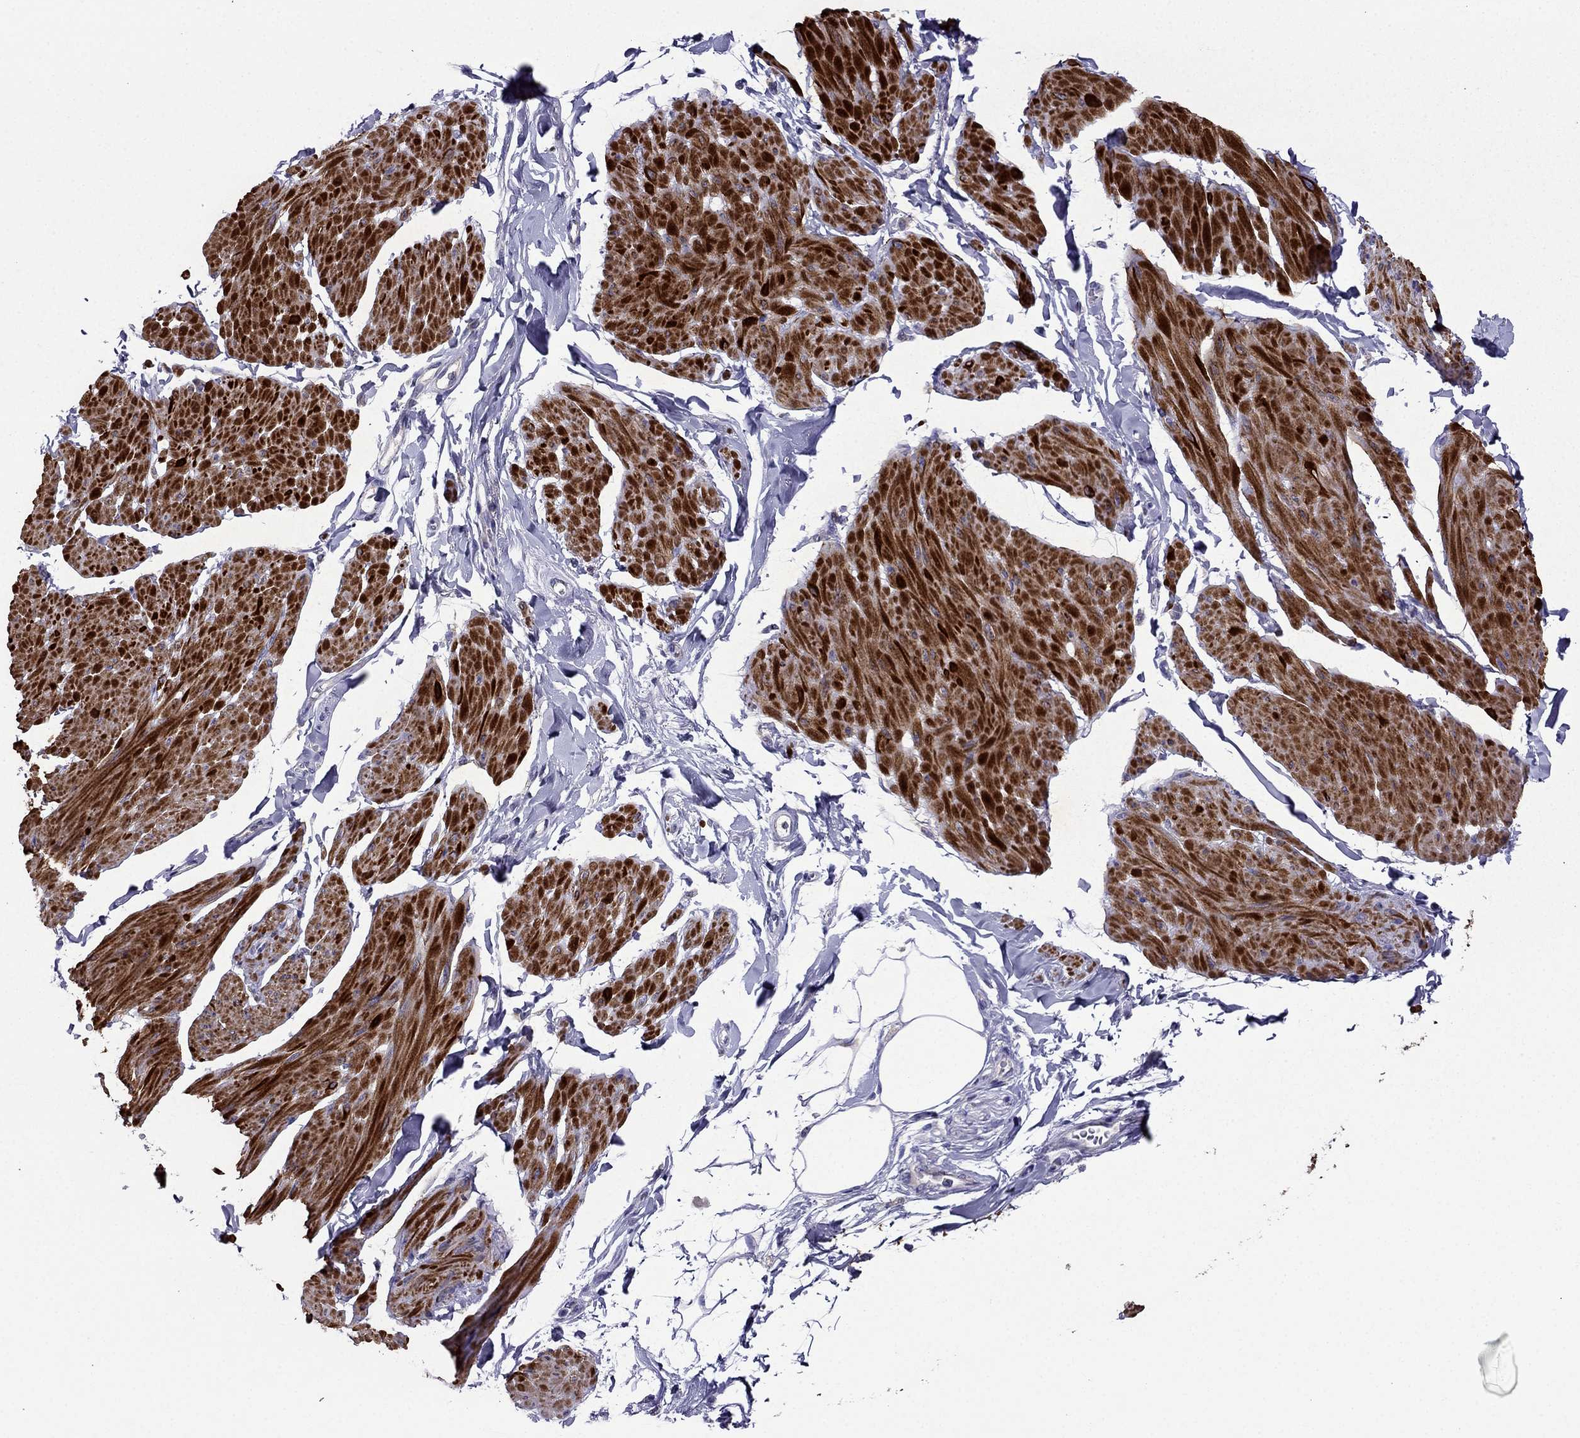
{"staining": {"intensity": "strong", "quantity": ">75%", "location": "cytoplasmic/membranous"}, "tissue": "smooth muscle", "cell_type": "Smooth muscle cells", "image_type": "normal", "snomed": [{"axis": "morphology", "description": "Normal tissue, NOS"}, {"axis": "topography", "description": "Adipose tissue"}, {"axis": "topography", "description": "Smooth muscle"}, {"axis": "topography", "description": "Peripheral nerve tissue"}], "caption": "Brown immunohistochemical staining in normal human smooth muscle exhibits strong cytoplasmic/membranous positivity in approximately >75% of smooth muscle cells. The protein of interest is stained brown, and the nuclei are stained in blue (DAB IHC with brightfield microscopy, high magnification).", "gene": "DSC1", "patient": {"sex": "male", "age": 83}}